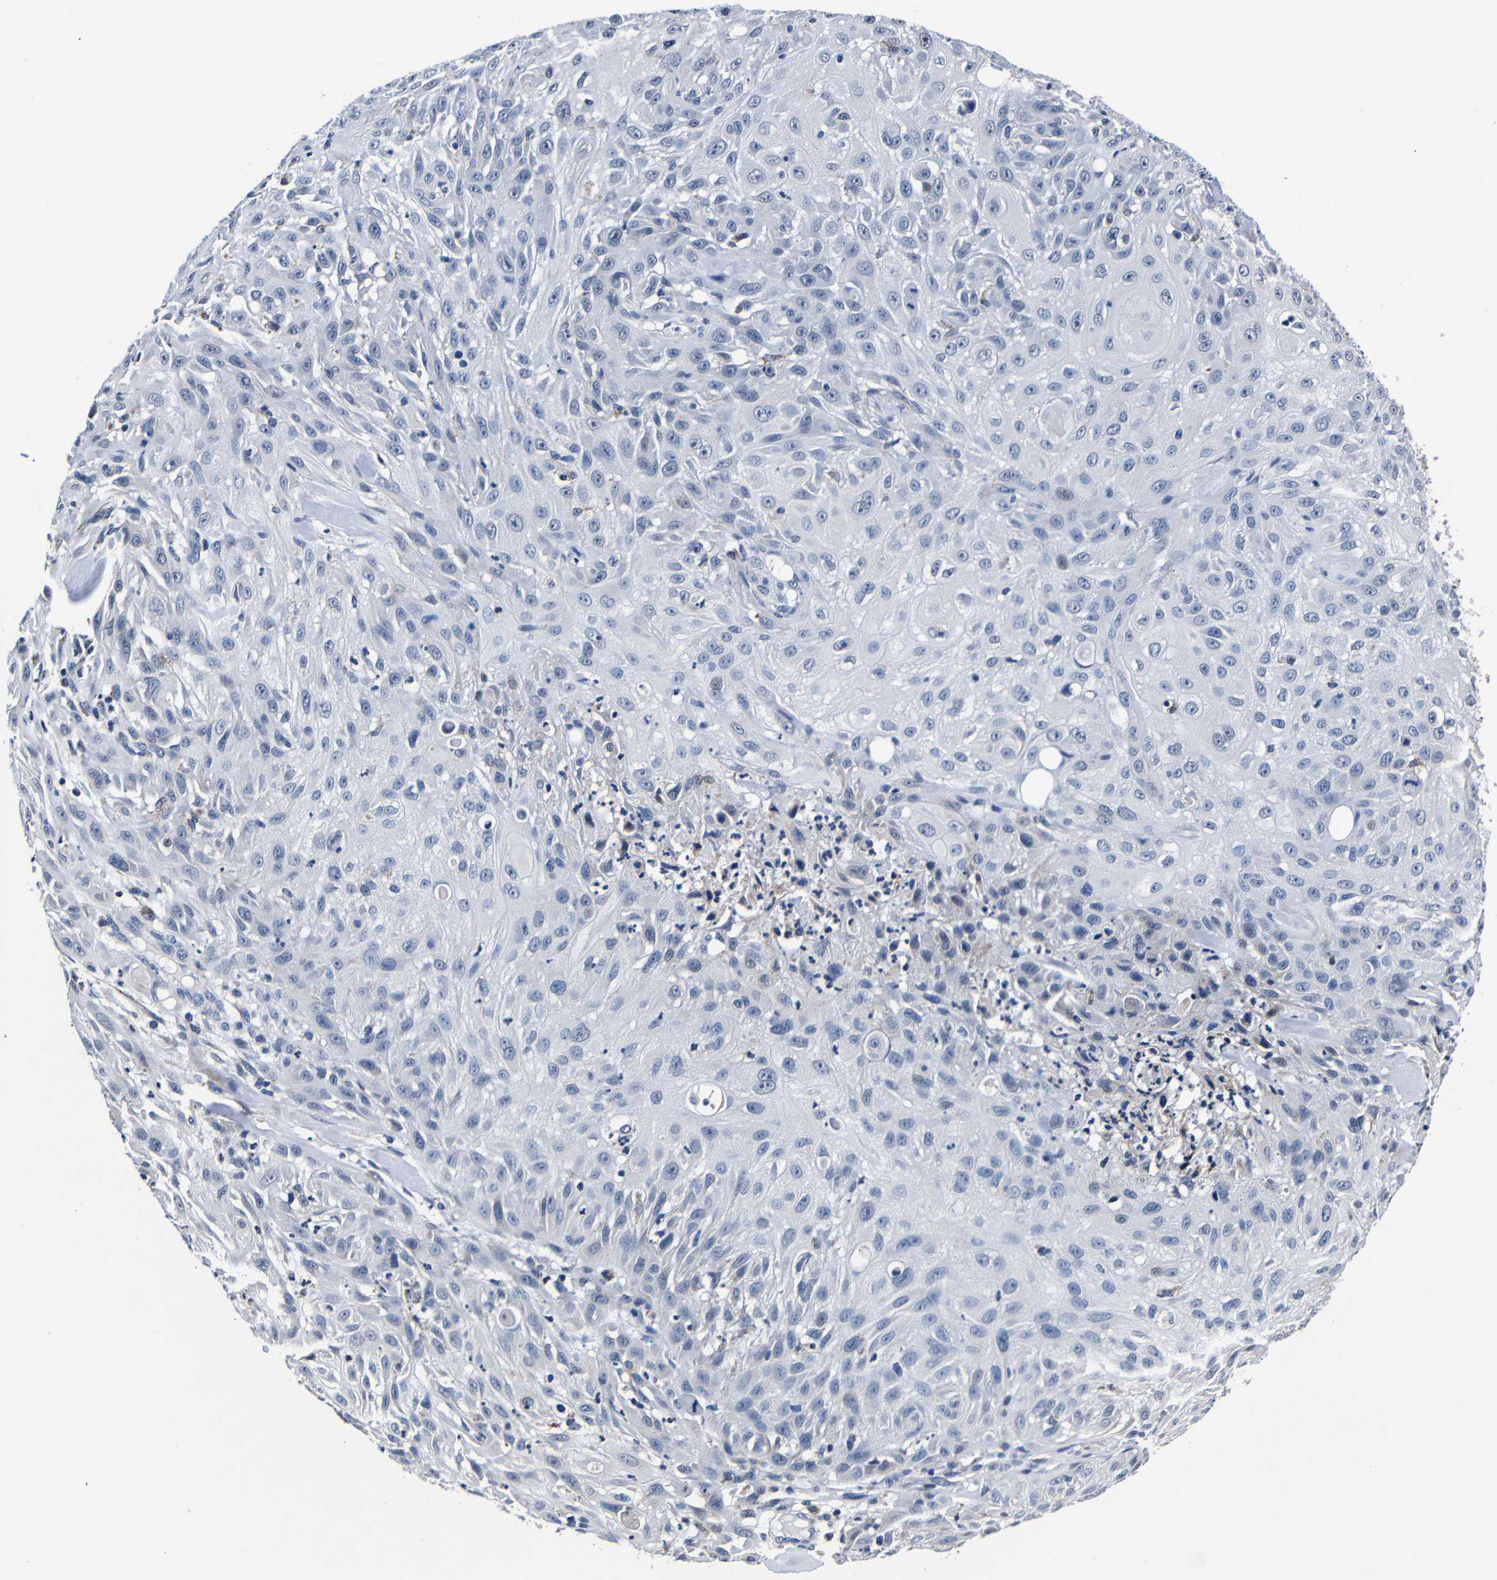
{"staining": {"intensity": "negative", "quantity": "none", "location": "none"}, "tissue": "skin cancer", "cell_type": "Tumor cells", "image_type": "cancer", "snomed": [{"axis": "morphology", "description": "Squamous cell carcinoma, NOS"}, {"axis": "topography", "description": "Skin"}], "caption": "High power microscopy histopathology image of an IHC histopathology image of skin squamous cell carcinoma, revealing no significant positivity in tumor cells.", "gene": "DEPP1", "patient": {"sex": "male", "age": 75}}